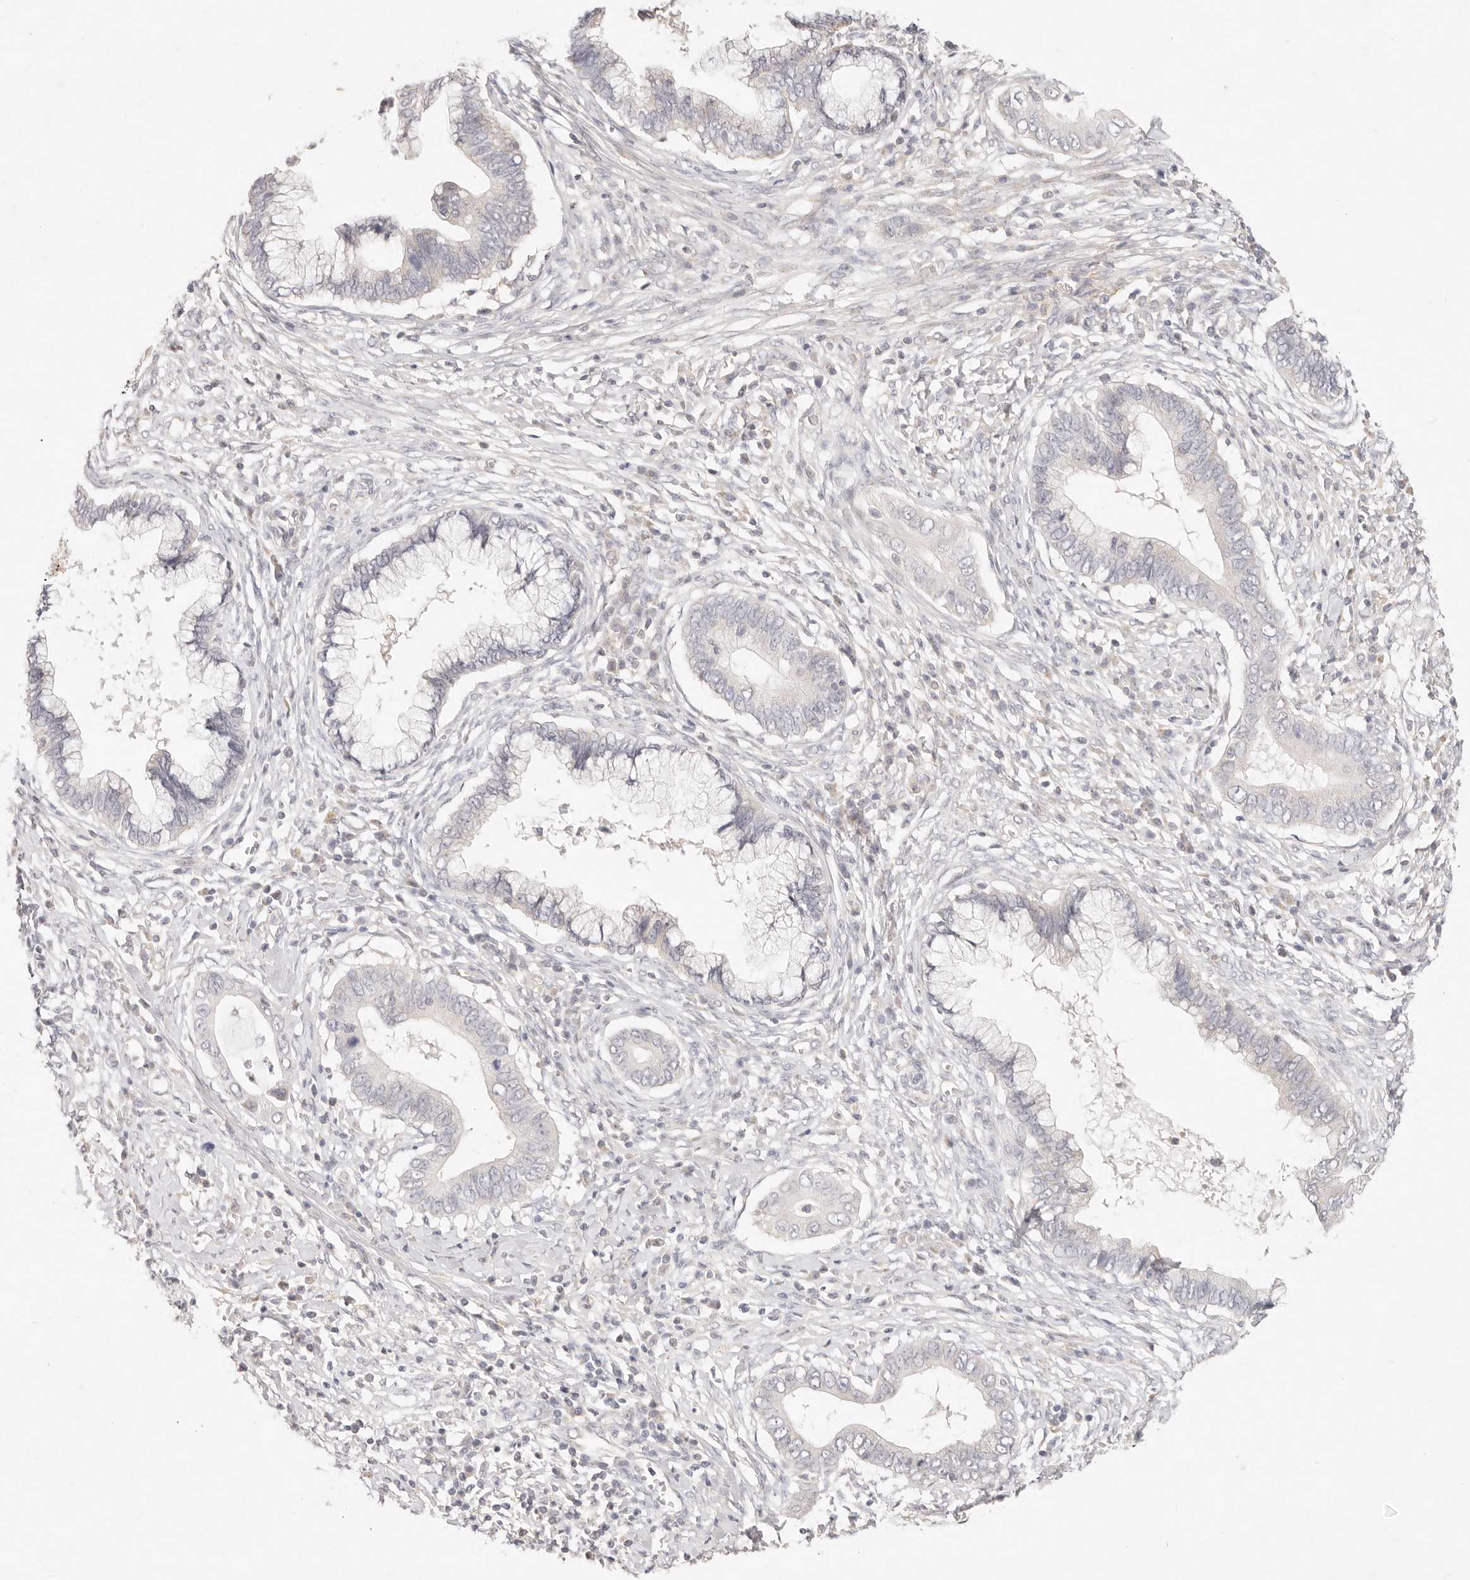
{"staining": {"intensity": "negative", "quantity": "none", "location": "none"}, "tissue": "cervical cancer", "cell_type": "Tumor cells", "image_type": "cancer", "snomed": [{"axis": "morphology", "description": "Adenocarcinoma, NOS"}, {"axis": "topography", "description": "Cervix"}], "caption": "Immunohistochemical staining of cervical cancer (adenocarcinoma) displays no significant expression in tumor cells. (Brightfield microscopy of DAB immunohistochemistry (IHC) at high magnification).", "gene": "GPR156", "patient": {"sex": "female", "age": 44}}